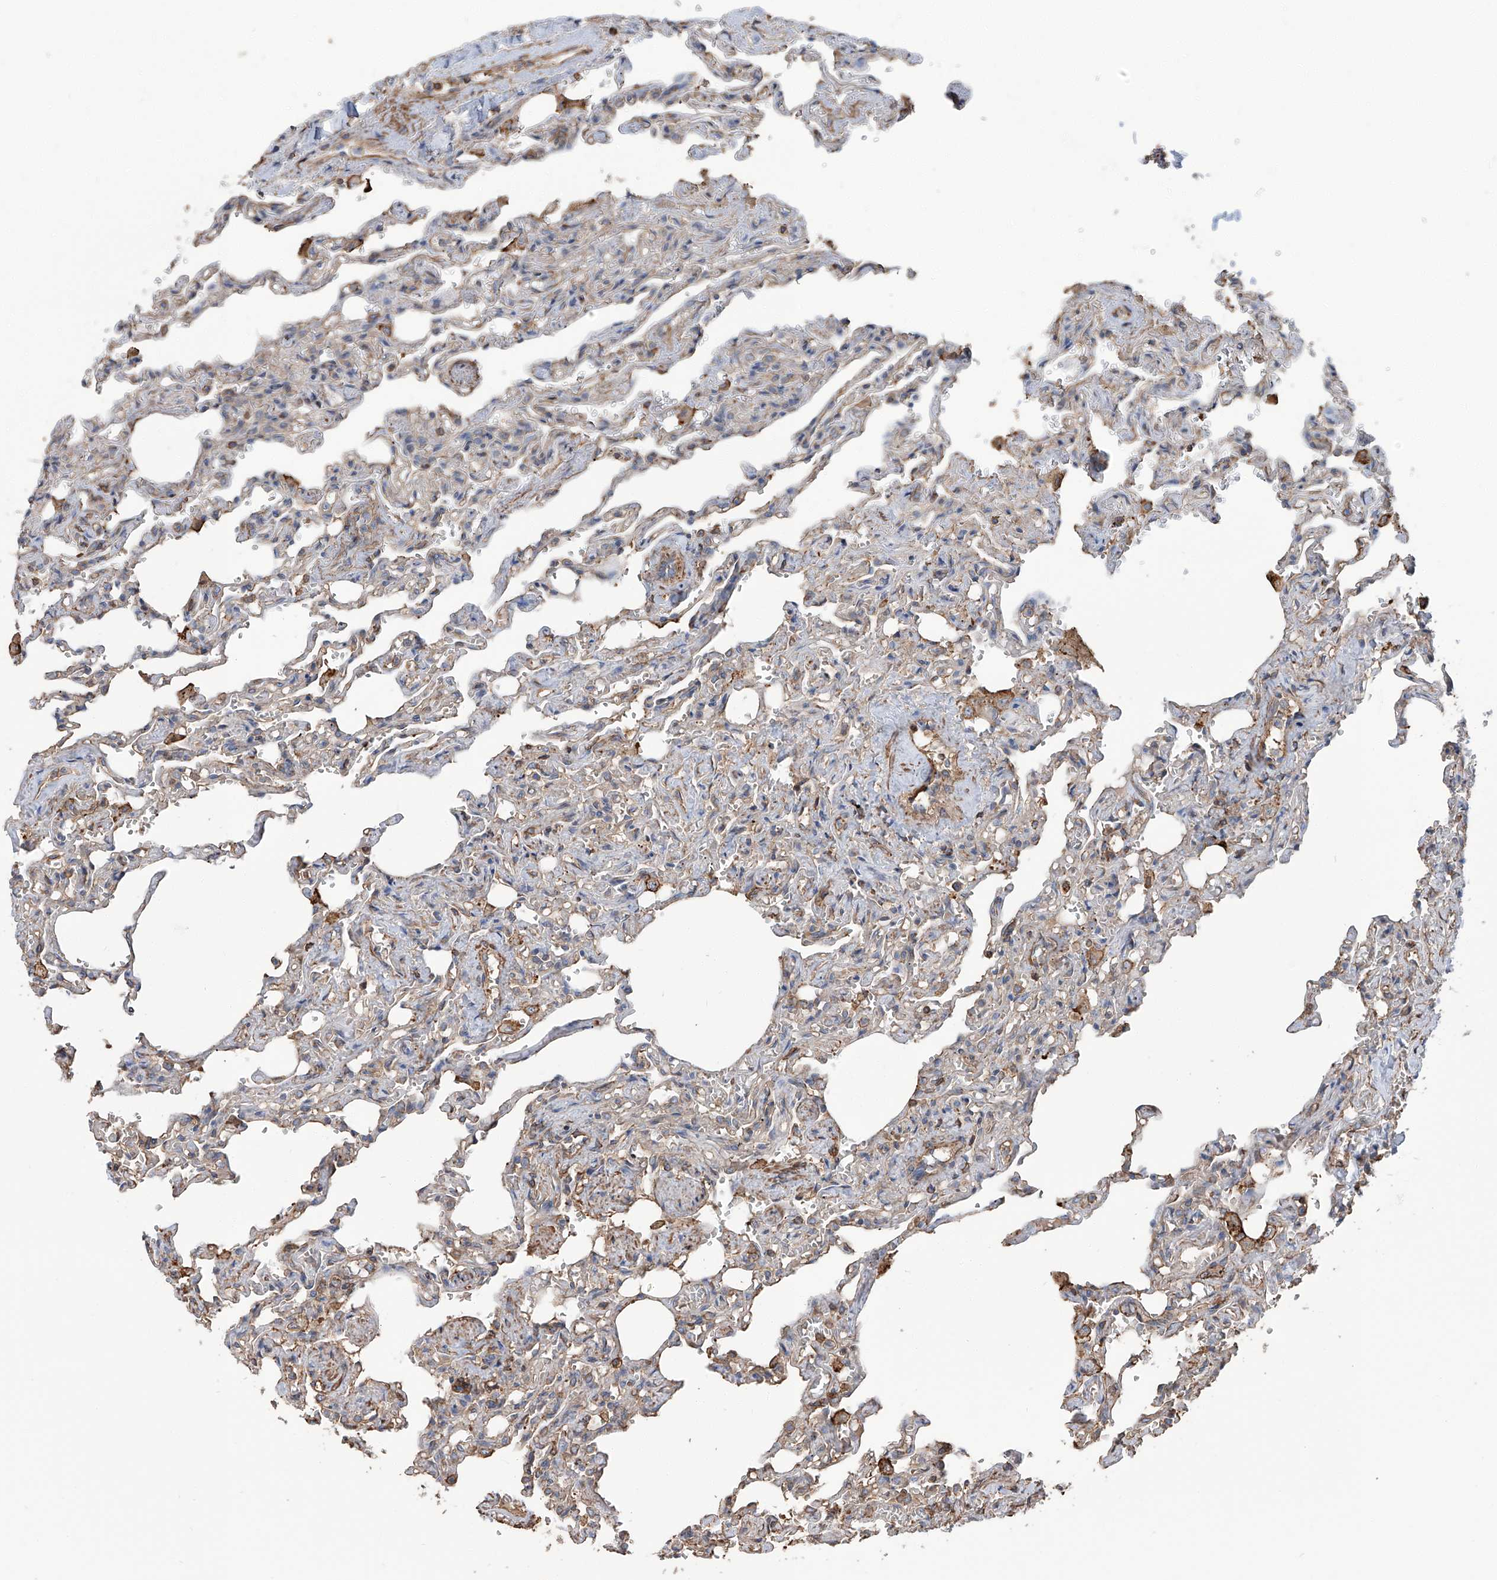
{"staining": {"intensity": "weak", "quantity": "25%-75%", "location": "cytoplasmic/membranous"}, "tissue": "lung", "cell_type": "Alveolar cells", "image_type": "normal", "snomed": [{"axis": "morphology", "description": "Normal tissue, NOS"}, {"axis": "topography", "description": "Lung"}], "caption": "Brown immunohistochemical staining in unremarkable lung shows weak cytoplasmic/membranous expression in about 25%-75% of alveolar cells. (DAB (3,3'-diaminobenzidine) = brown stain, brightfield microscopy at high magnification).", "gene": "PIEZO2", "patient": {"sex": "male", "age": 21}}